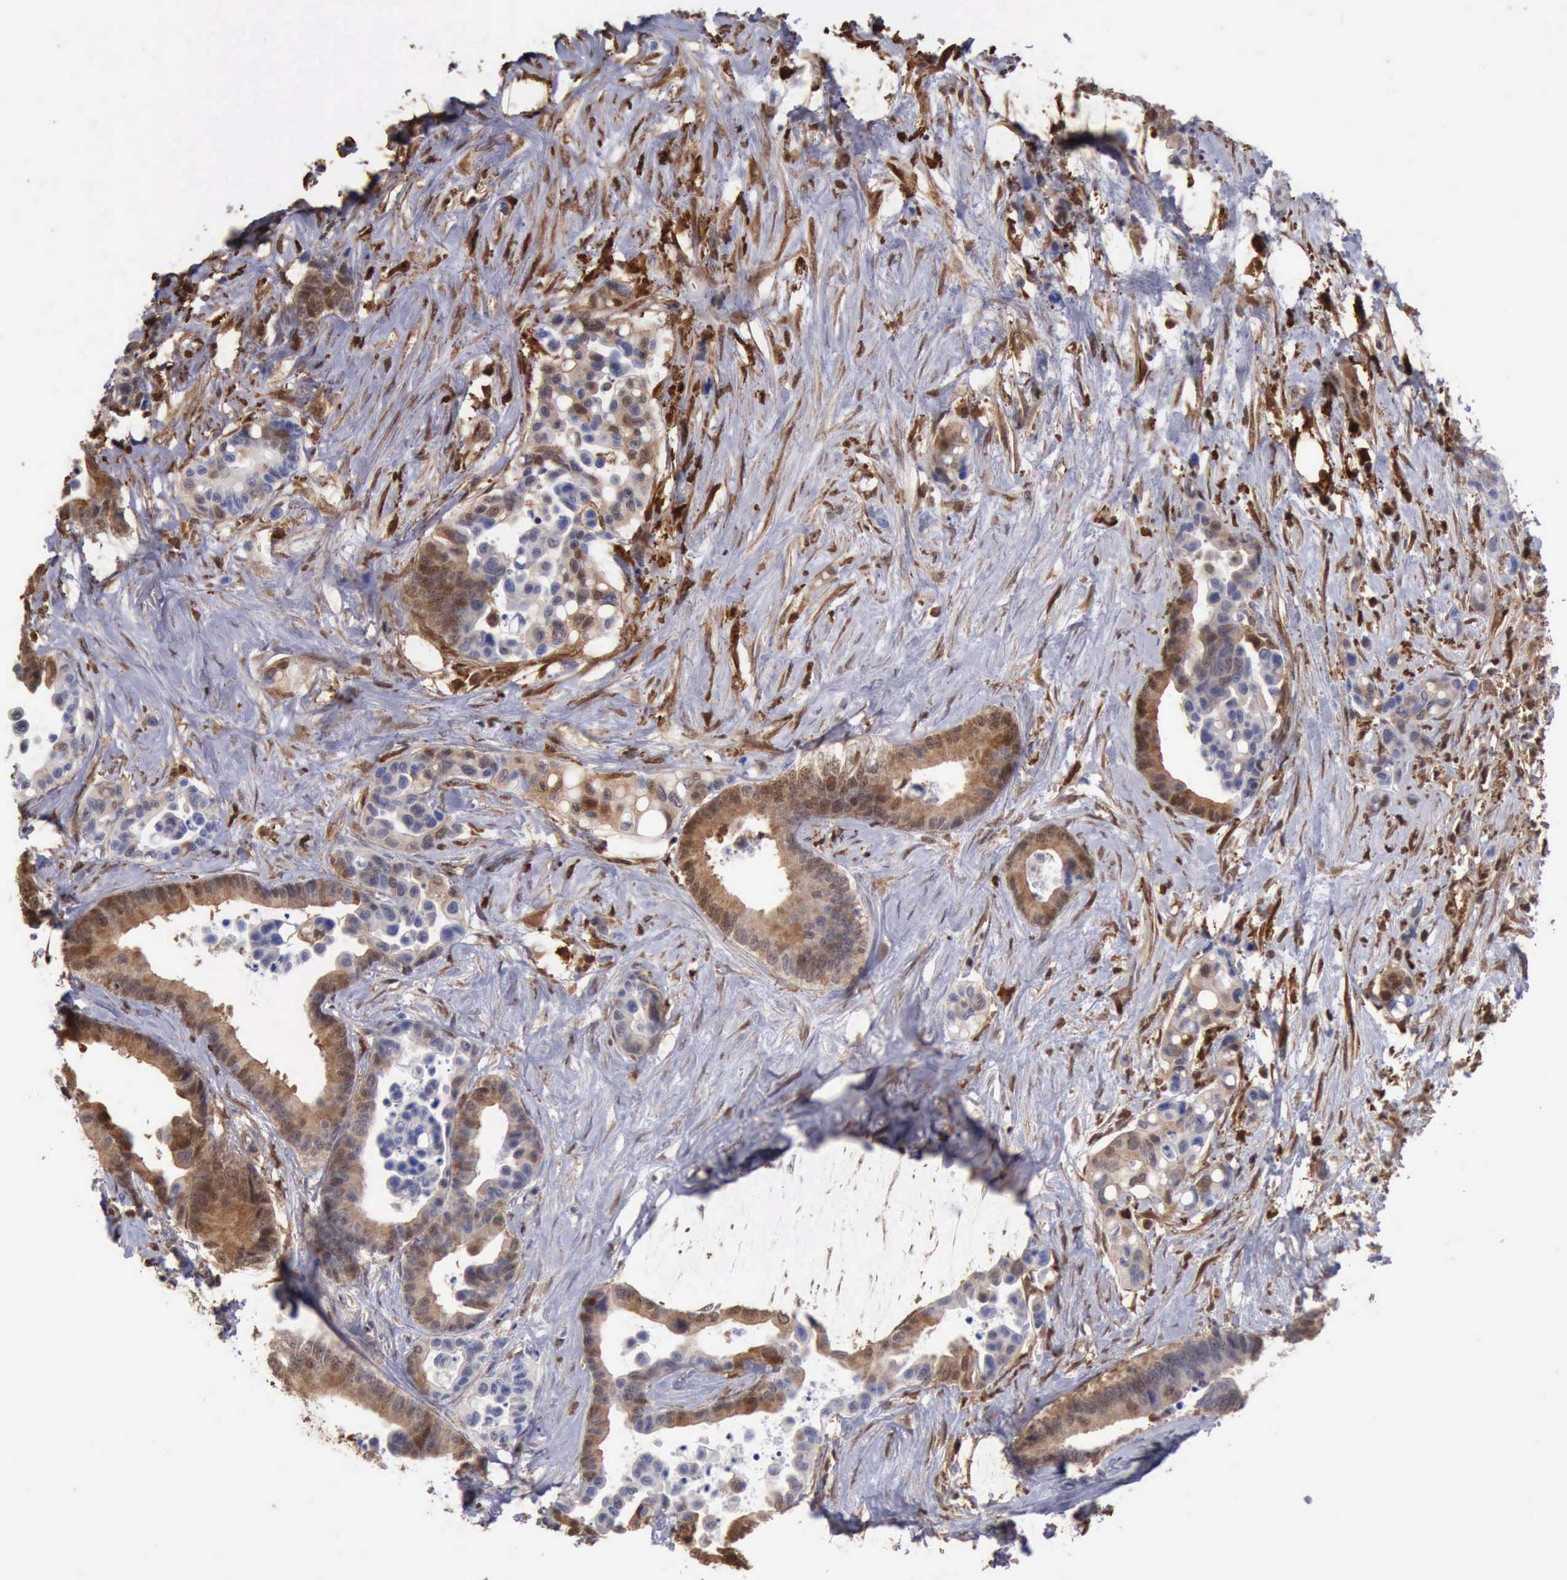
{"staining": {"intensity": "weak", "quantity": "25%-75%", "location": "cytoplasmic/membranous,nuclear"}, "tissue": "colorectal cancer", "cell_type": "Tumor cells", "image_type": "cancer", "snomed": [{"axis": "morphology", "description": "Adenocarcinoma, NOS"}, {"axis": "topography", "description": "Colon"}], "caption": "A histopathology image of colorectal cancer stained for a protein reveals weak cytoplasmic/membranous and nuclear brown staining in tumor cells.", "gene": "STAT1", "patient": {"sex": "male", "age": 82}}